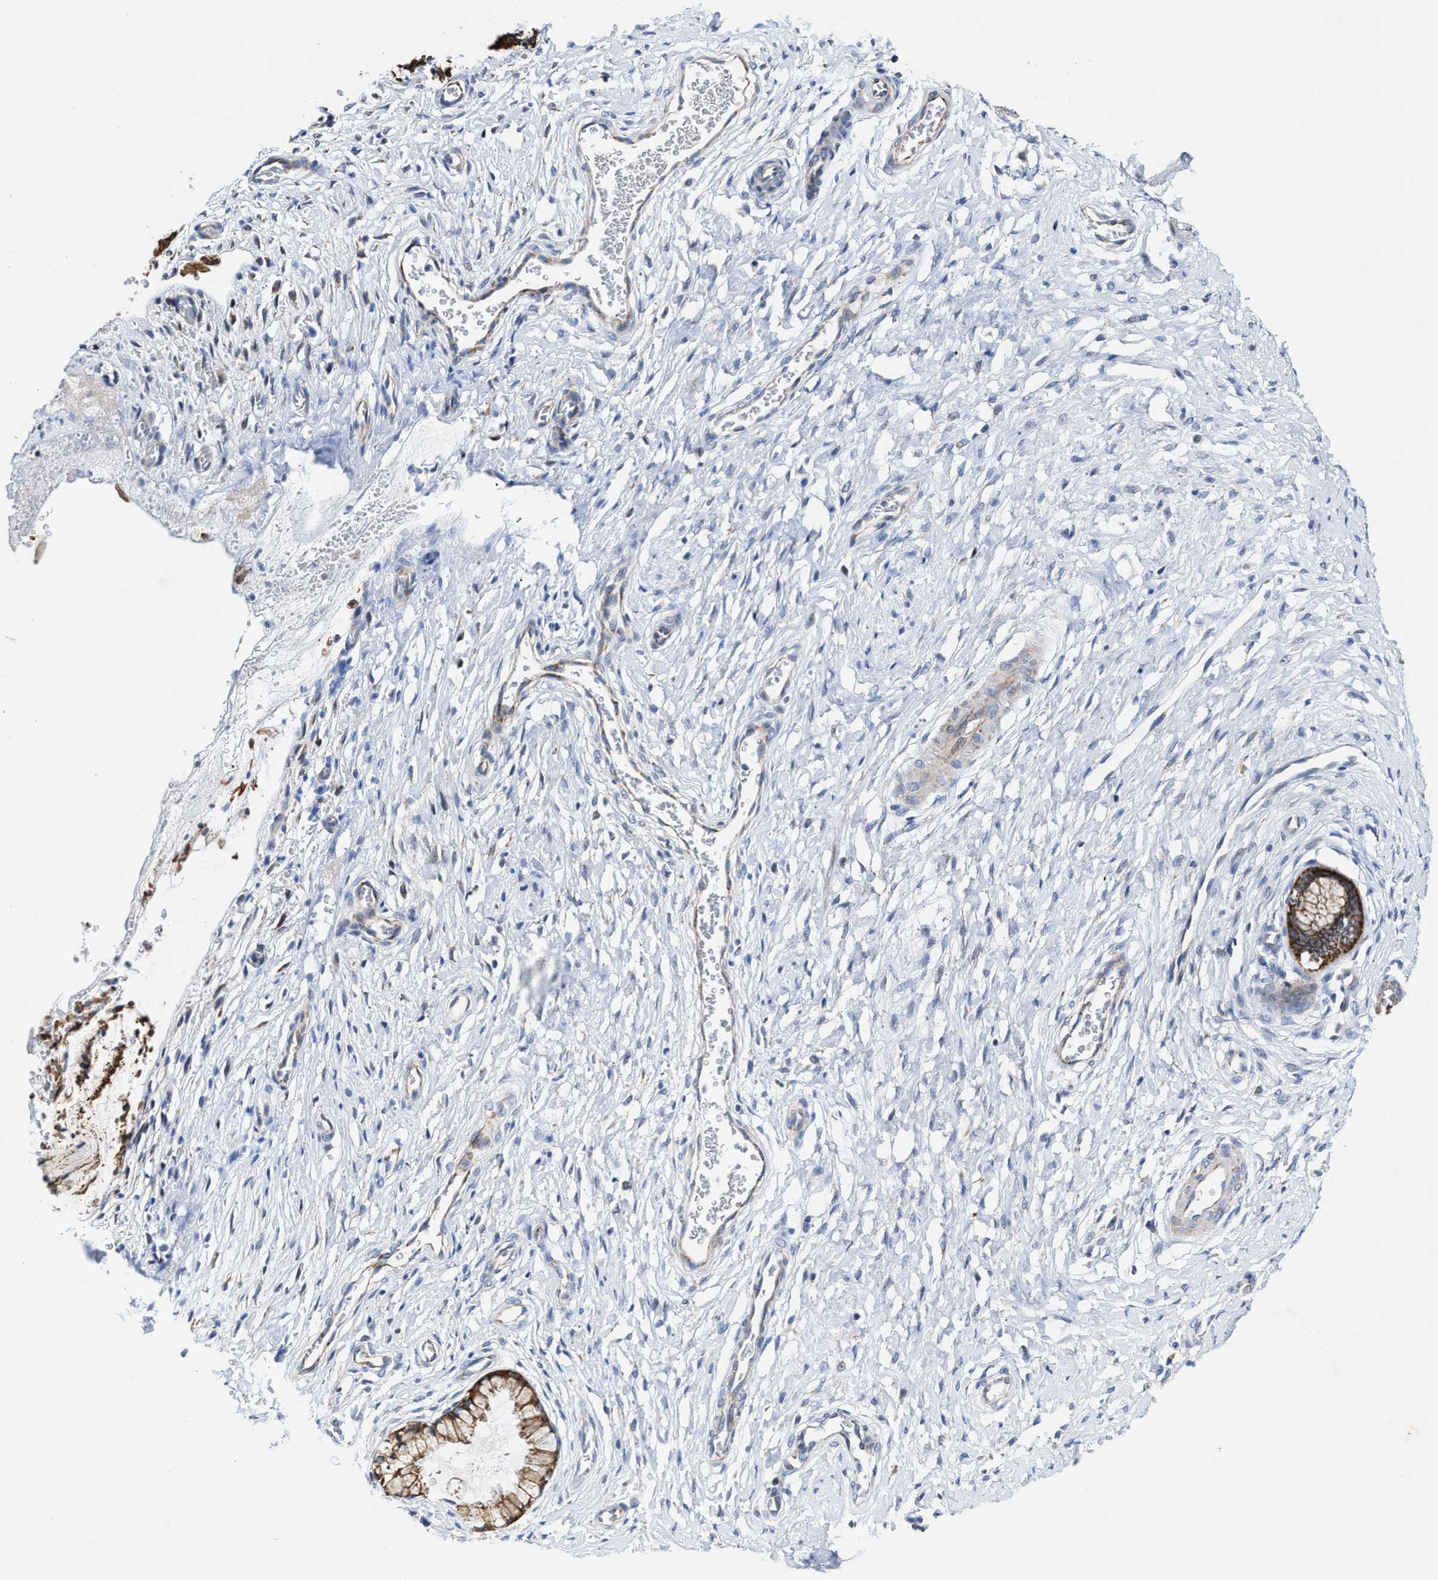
{"staining": {"intensity": "weak", "quantity": ">75%", "location": "cytoplasmic/membranous"}, "tissue": "cervix", "cell_type": "Glandular cells", "image_type": "normal", "snomed": [{"axis": "morphology", "description": "Normal tissue, NOS"}, {"axis": "topography", "description": "Cervix"}], "caption": "Immunohistochemistry (IHC) staining of normal cervix, which demonstrates low levels of weak cytoplasmic/membranous expression in approximately >75% of glandular cells indicating weak cytoplasmic/membranous protein positivity. The staining was performed using DAB (3,3'-diaminobenzidine) (brown) for protein detection and nuclei were counterstained in hematoxylin (blue).", "gene": "JAG1", "patient": {"sex": "female", "age": 55}}